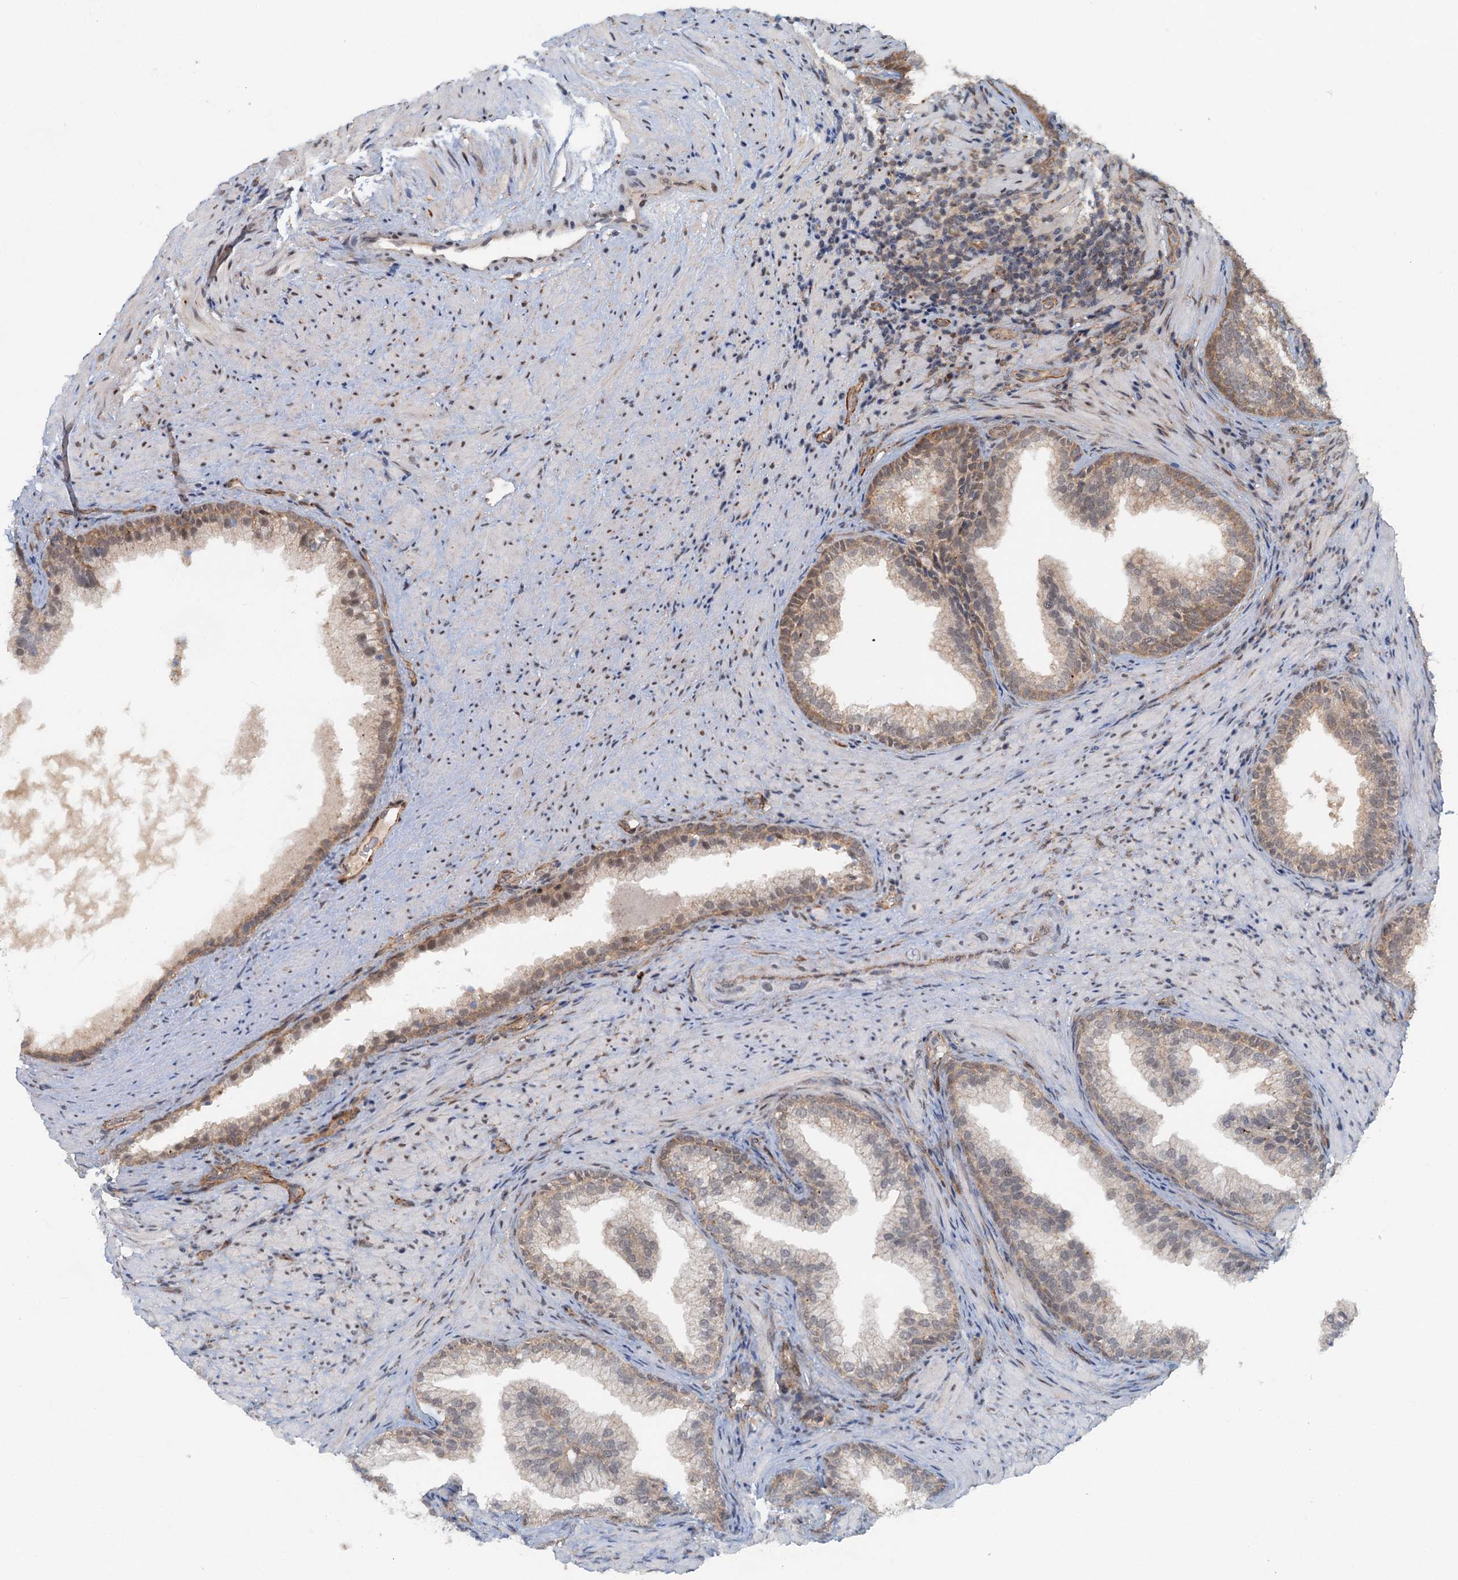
{"staining": {"intensity": "moderate", "quantity": "<25%", "location": "cytoplasmic/membranous,nuclear"}, "tissue": "prostate", "cell_type": "Glandular cells", "image_type": "normal", "snomed": [{"axis": "morphology", "description": "Normal tissue, NOS"}, {"axis": "topography", "description": "Prostate"}], "caption": "IHC of benign human prostate exhibits low levels of moderate cytoplasmic/membranous,nuclear staining in about <25% of glandular cells.", "gene": "TAS2R42", "patient": {"sex": "male", "age": 76}}